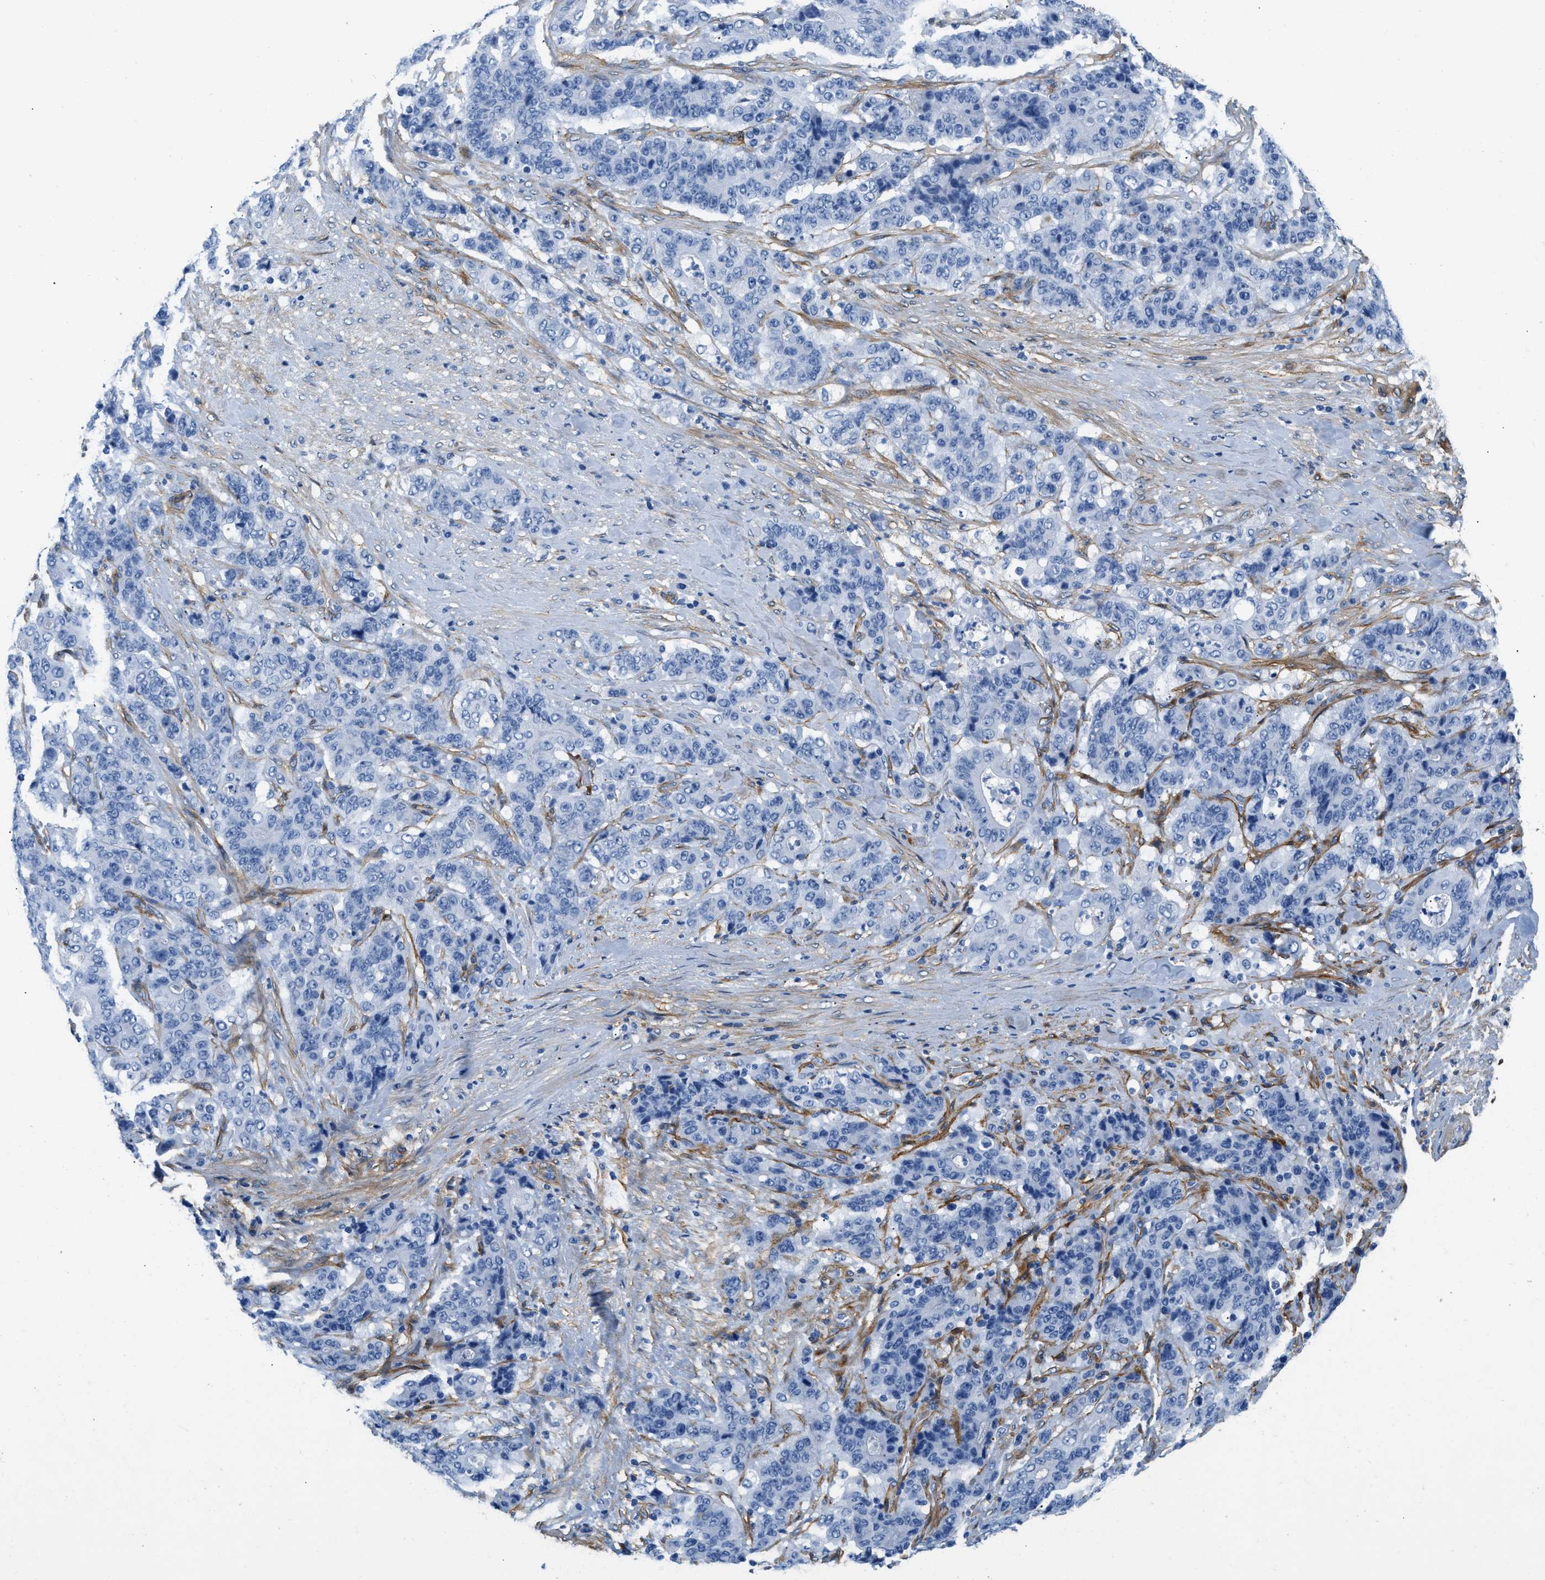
{"staining": {"intensity": "negative", "quantity": "none", "location": "none"}, "tissue": "stomach cancer", "cell_type": "Tumor cells", "image_type": "cancer", "snomed": [{"axis": "morphology", "description": "Adenocarcinoma, NOS"}, {"axis": "topography", "description": "Stomach"}], "caption": "This is an immunohistochemistry photomicrograph of stomach adenocarcinoma. There is no staining in tumor cells.", "gene": "PDGFRB", "patient": {"sex": "female", "age": 73}}